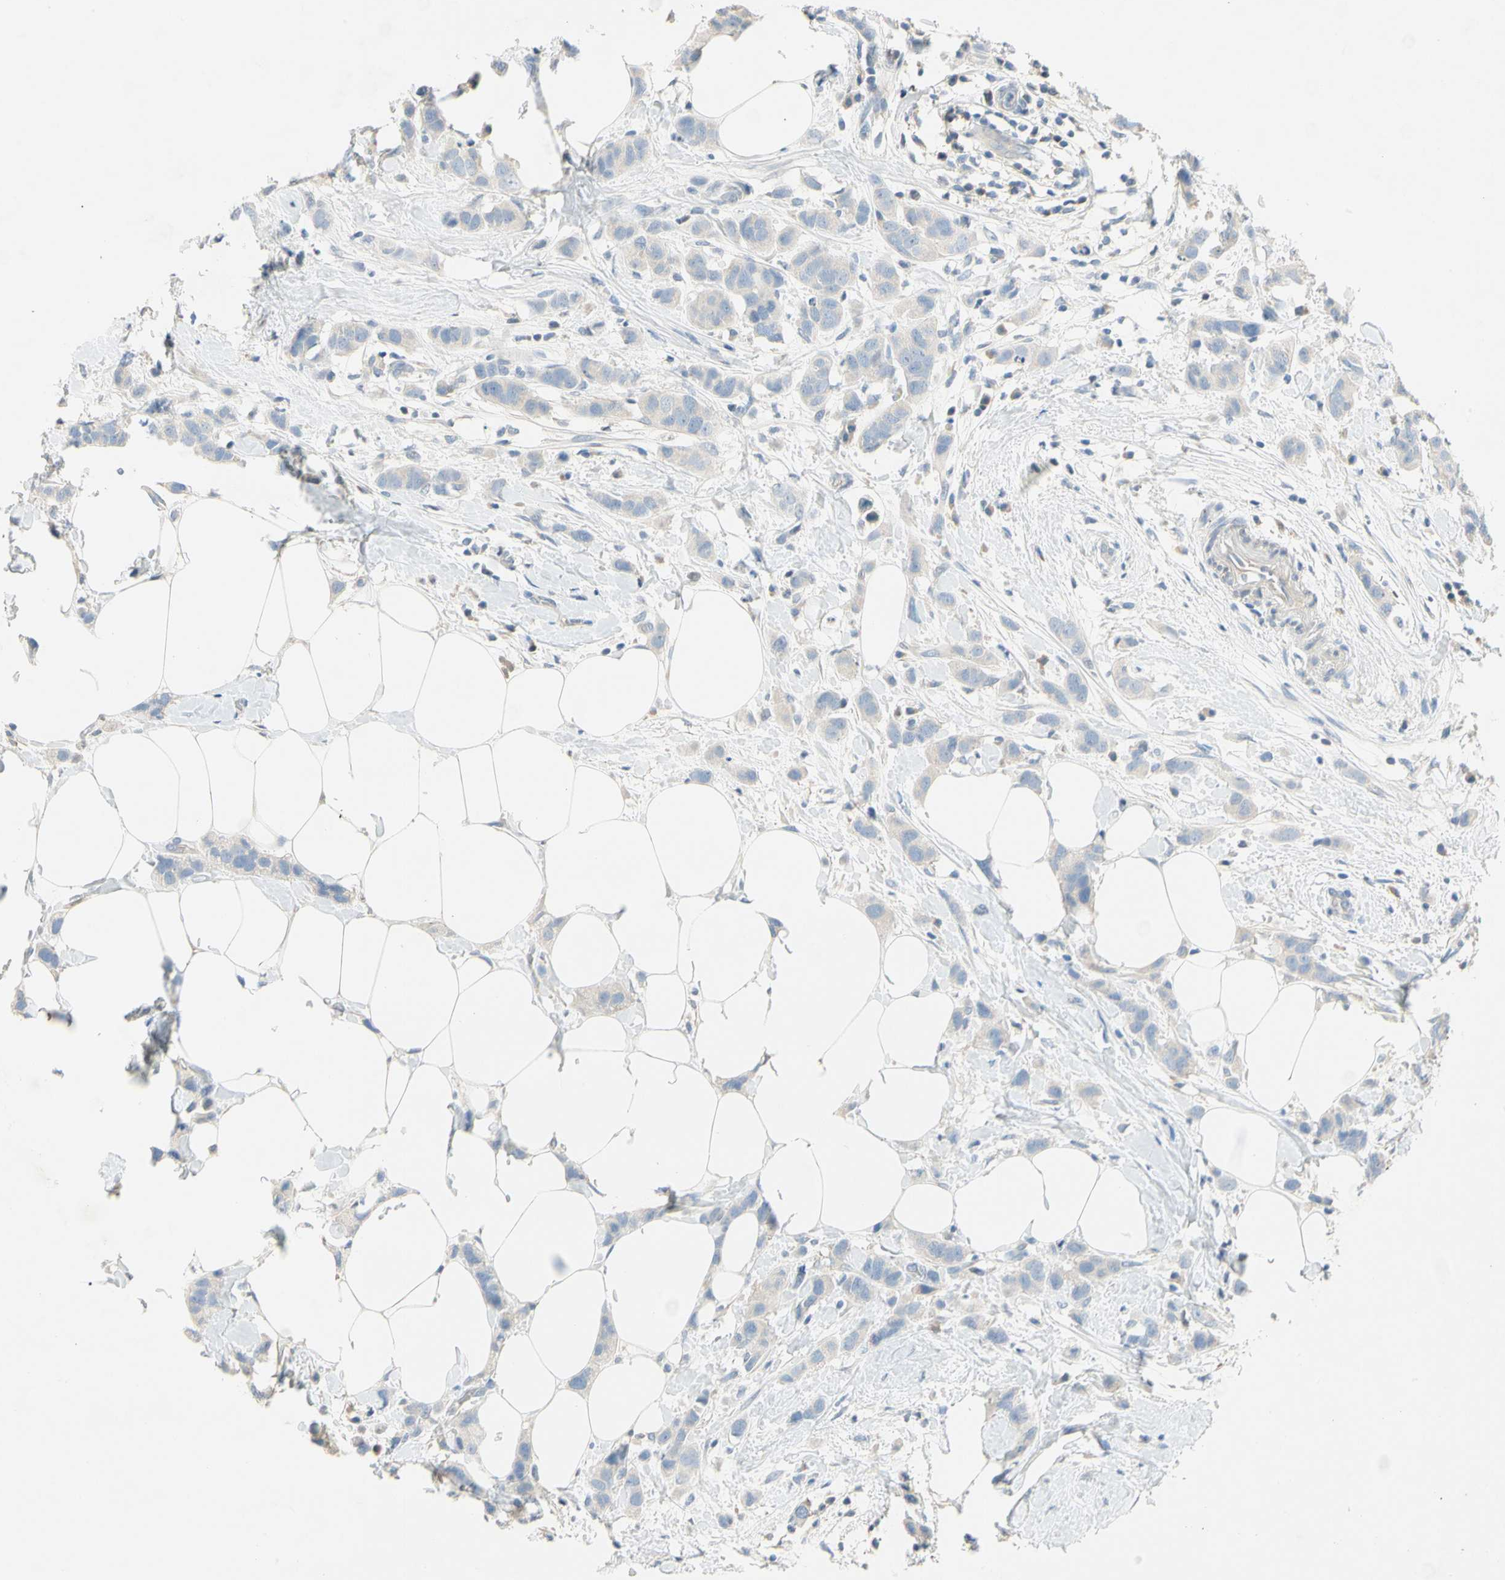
{"staining": {"intensity": "negative", "quantity": "none", "location": "none"}, "tissue": "breast cancer", "cell_type": "Tumor cells", "image_type": "cancer", "snomed": [{"axis": "morphology", "description": "Normal tissue, NOS"}, {"axis": "morphology", "description": "Duct carcinoma"}, {"axis": "topography", "description": "Breast"}], "caption": "IHC of human breast cancer (infiltrating ductal carcinoma) reveals no expression in tumor cells. (Stains: DAB immunohistochemistry with hematoxylin counter stain, Microscopy: brightfield microscopy at high magnification).", "gene": "CCM2L", "patient": {"sex": "female", "age": 50}}